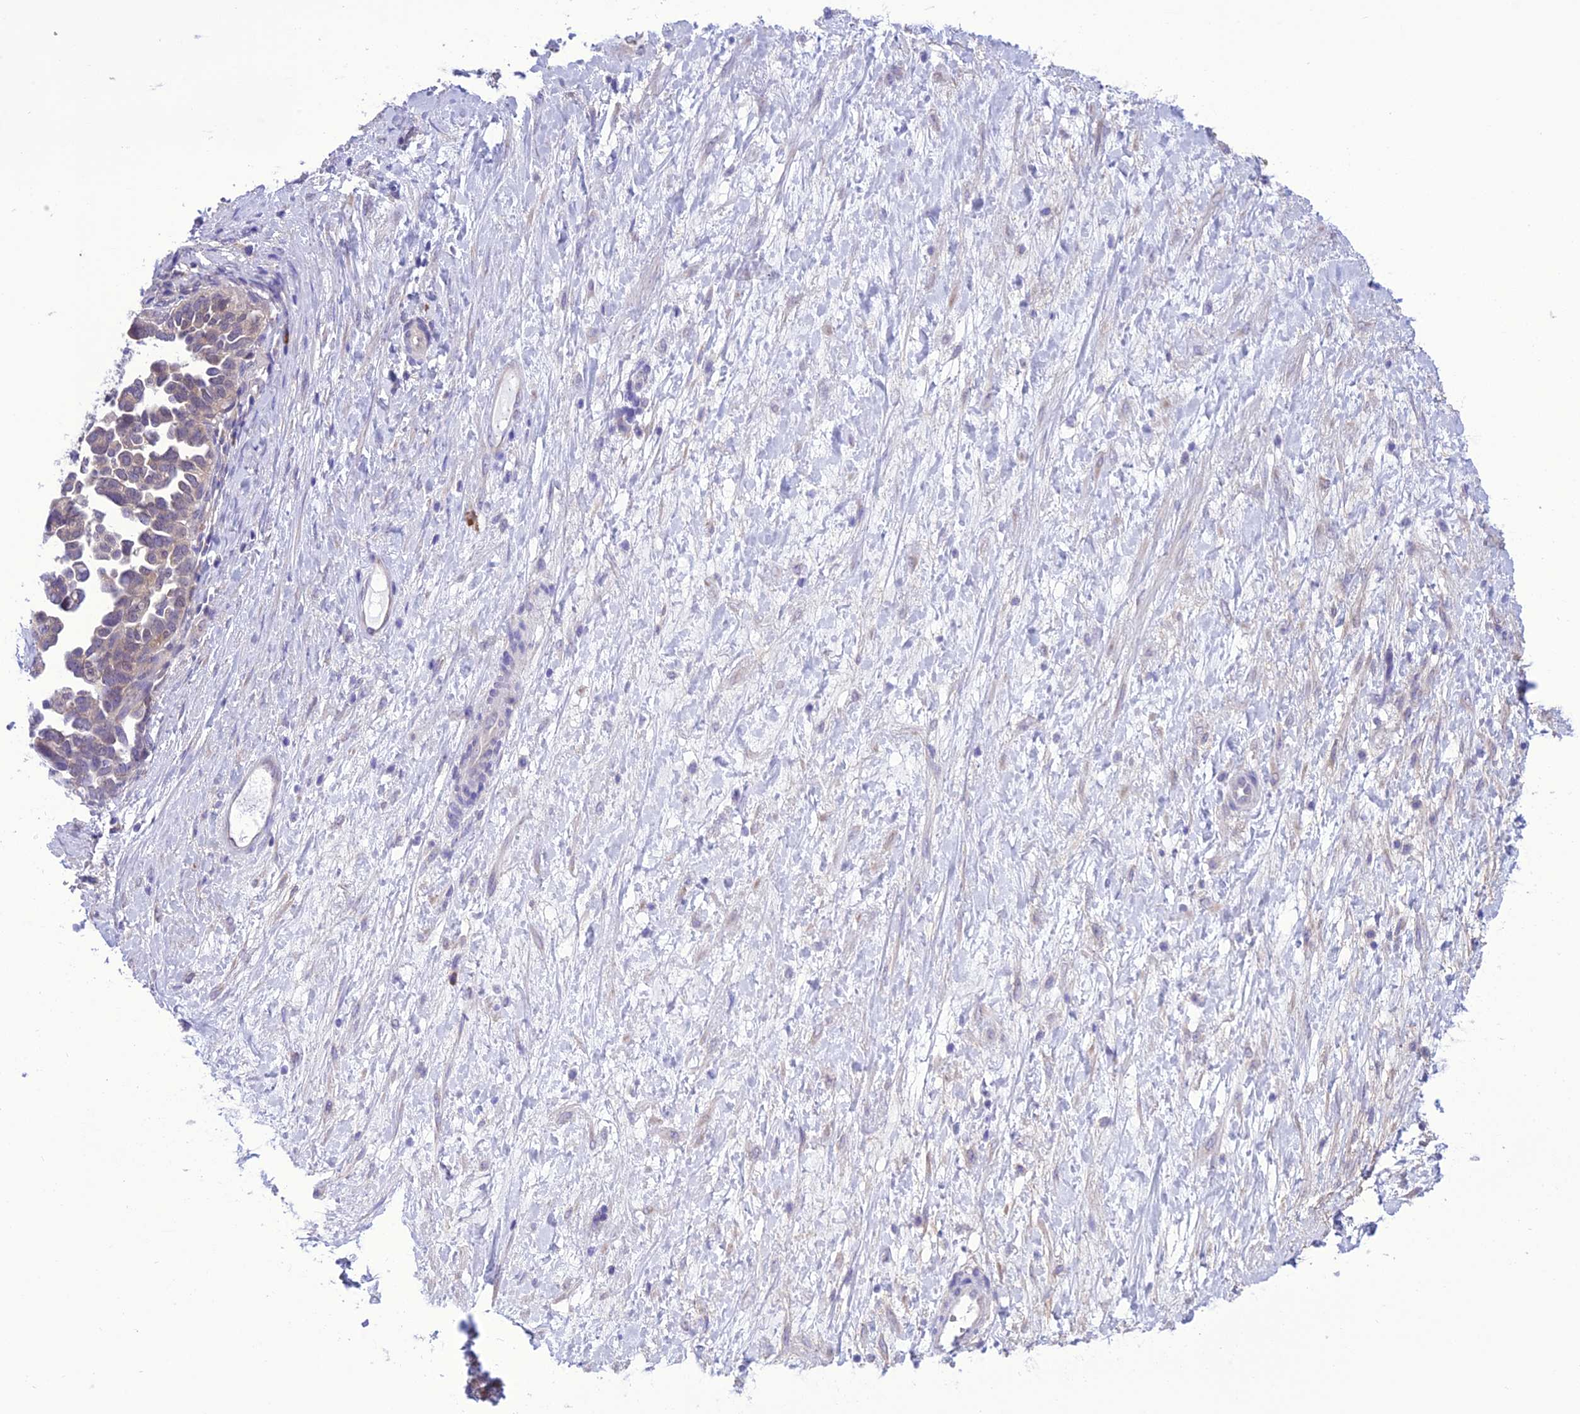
{"staining": {"intensity": "negative", "quantity": "none", "location": "none"}, "tissue": "ovarian cancer", "cell_type": "Tumor cells", "image_type": "cancer", "snomed": [{"axis": "morphology", "description": "Cystadenocarcinoma, serous, NOS"}, {"axis": "topography", "description": "Ovary"}], "caption": "IHC image of neoplastic tissue: human ovarian cancer stained with DAB displays no significant protein positivity in tumor cells.", "gene": "RNF126", "patient": {"sex": "female", "age": 54}}